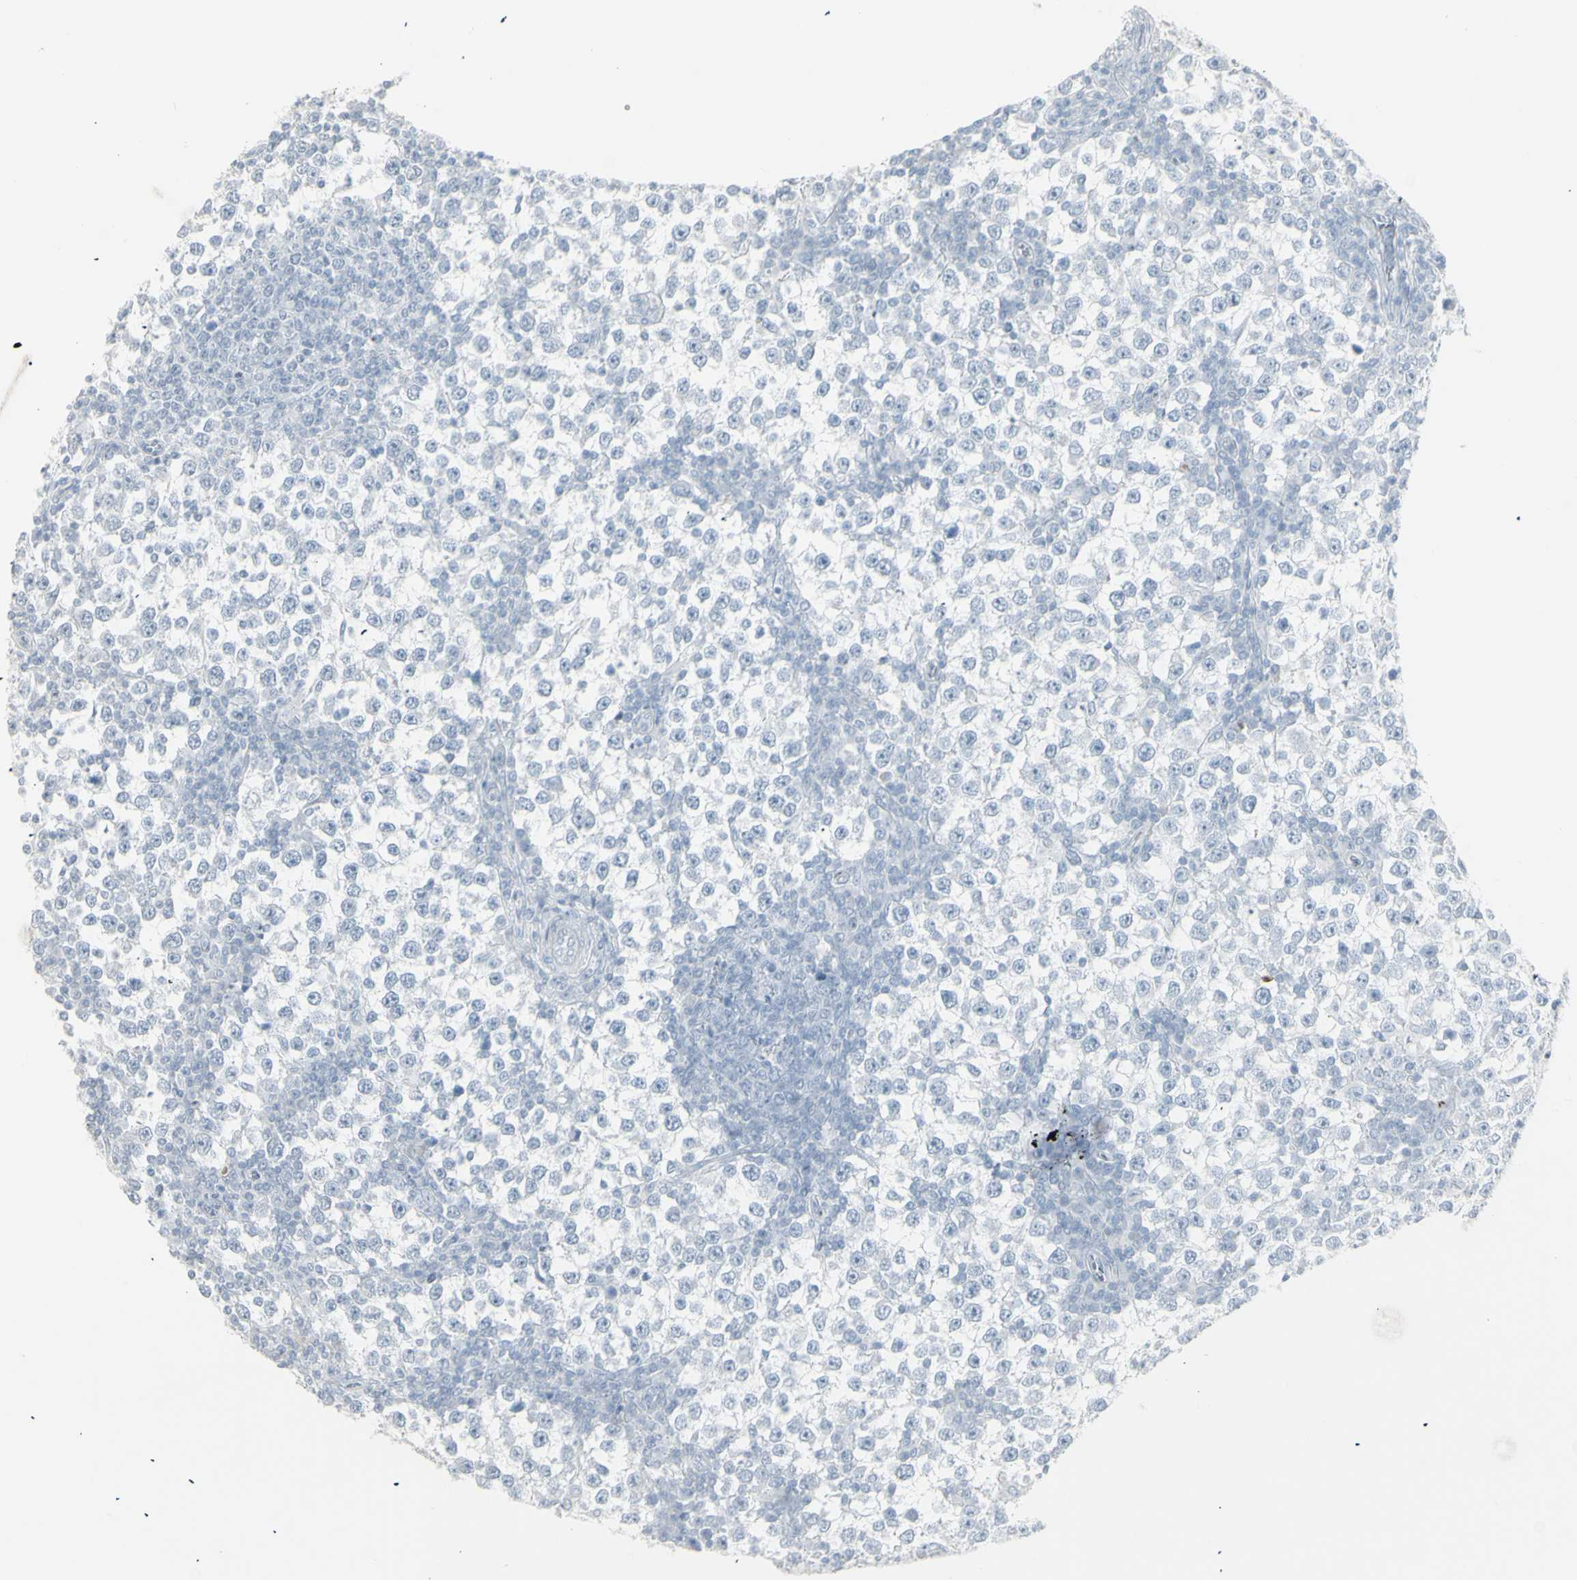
{"staining": {"intensity": "negative", "quantity": "none", "location": "none"}, "tissue": "testis cancer", "cell_type": "Tumor cells", "image_type": "cancer", "snomed": [{"axis": "morphology", "description": "Seminoma, NOS"}, {"axis": "topography", "description": "Testis"}], "caption": "DAB immunohistochemical staining of testis seminoma displays no significant positivity in tumor cells.", "gene": "YBX2", "patient": {"sex": "male", "age": 65}}